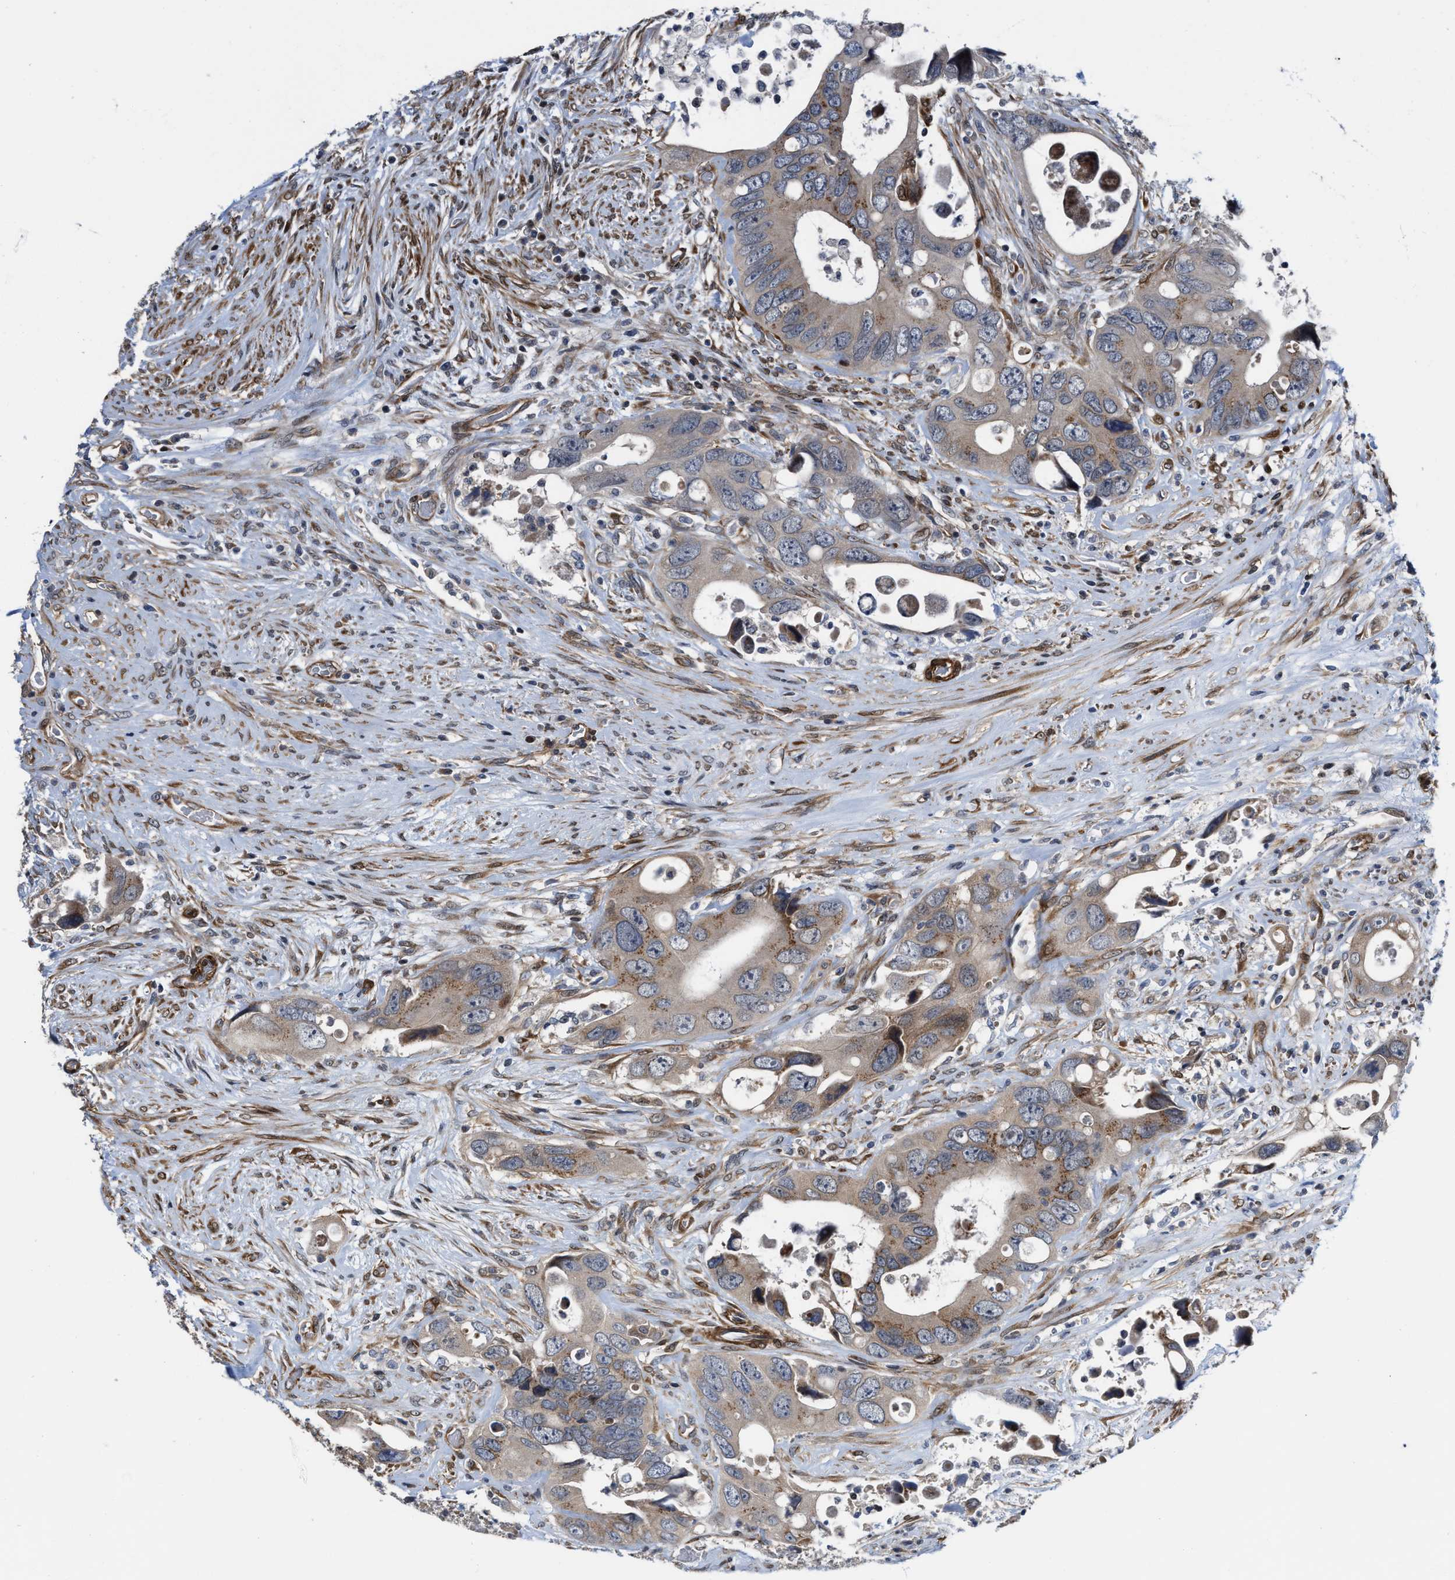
{"staining": {"intensity": "weak", "quantity": "<25%", "location": "cytoplasmic/membranous"}, "tissue": "colorectal cancer", "cell_type": "Tumor cells", "image_type": "cancer", "snomed": [{"axis": "morphology", "description": "Adenocarcinoma, NOS"}, {"axis": "topography", "description": "Rectum"}], "caption": "Immunohistochemical staining of colorectal cancer demonstrates no significant expression in tumor cells.", "gene": "TGFB1I1", "patient": {"sex": "male", "age": 70}}